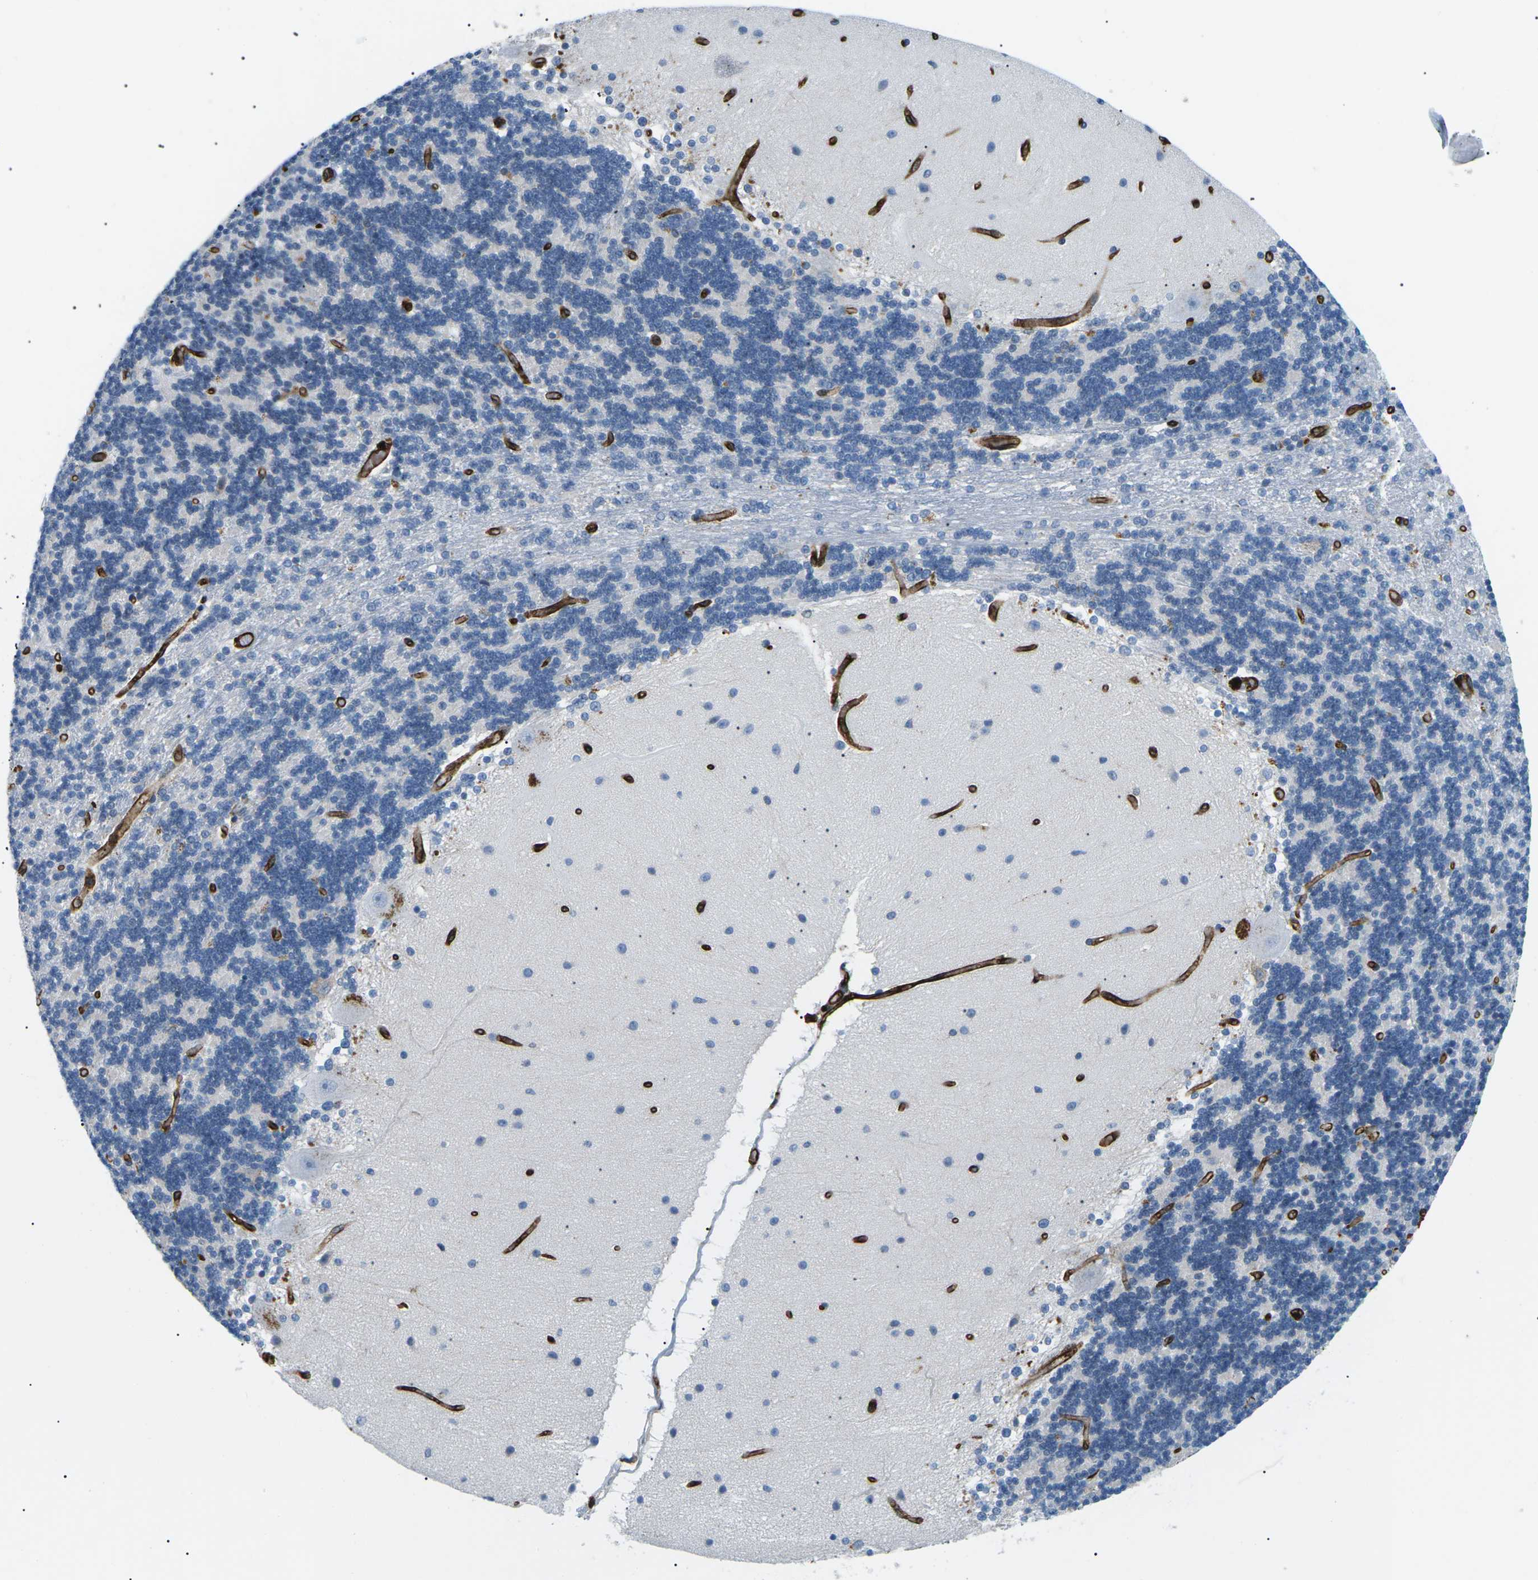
{"staining": {"intensity": "negative", "quantity": "none", "location": "none"}, "tissue": "cerebellum", "cell_type": "Cells in granular layer", "image_type": "normal", "snomed": [{"axis": "morphology", "description": "Normal tissue, NOS"}, {"axis": "topography", "description": "Cerebellum"}], "caption": "Immunohistochemistry (IHC) micrograph of benign cerebellum: cerebellum stained with DAB displays no significant protein expression in cells in granular layer.", "gene": "HLA", "patient": {"sex": "female", "age": 54}}